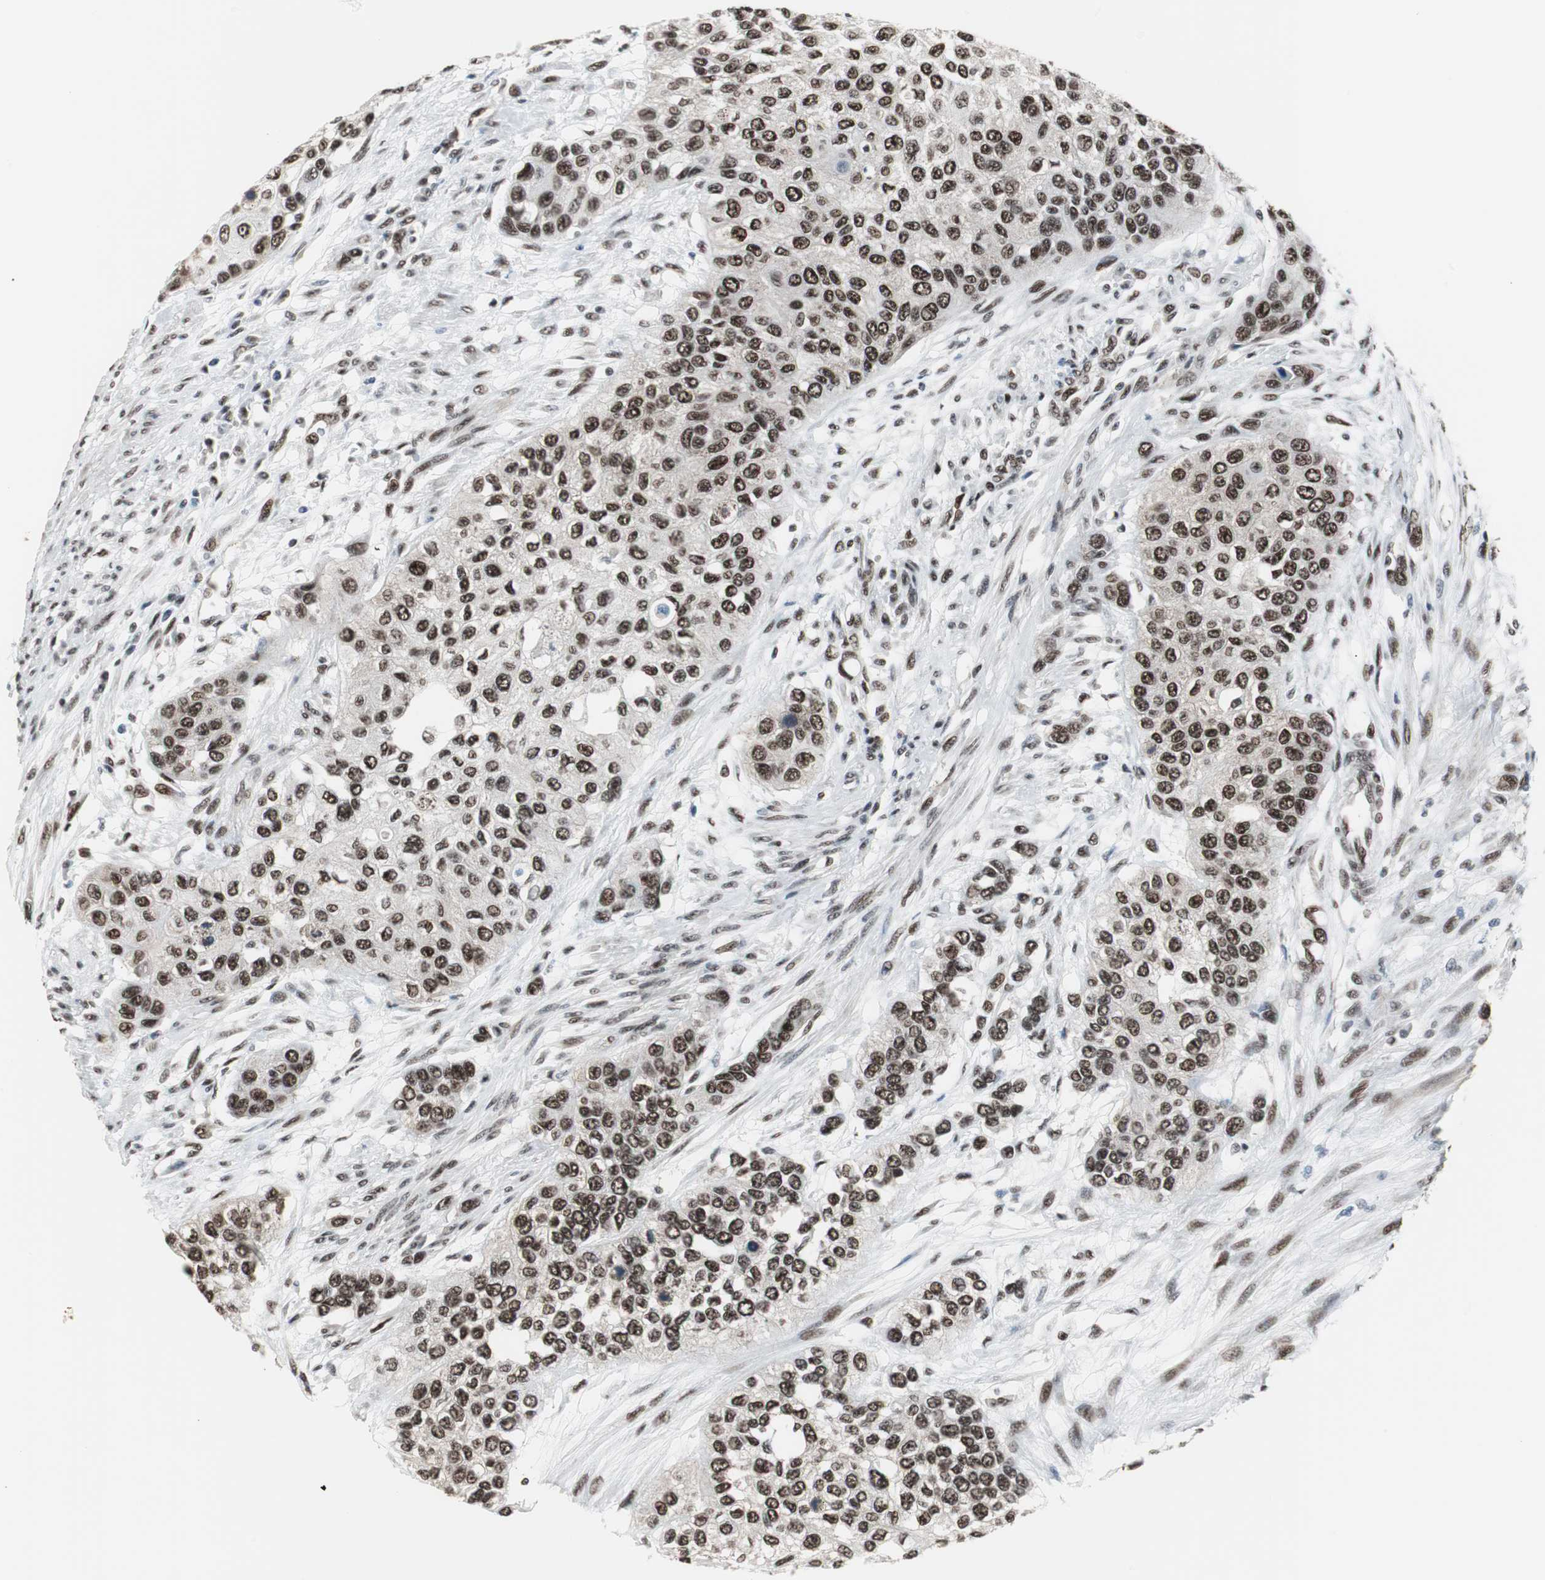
{"staining": {"intensity": "strong", "quantity": ">75%", "location": "nuclear"}, "tissue": "urothelial cancer", "cell_type": "Tumor cells", "image_type": "cancer", "snomed": [{"axis": "morphology", "description": "Urothelial carcinoma, High grade"}, {"axis": "topography", "description": "Urinary bladder"}], "caption": "Immunohistochemistry (IHC) image of neoplastic tissue: urothelial cancer stained using immunohistochemistry displays high levels of strong protein expression localized specifically in the nuclear of tumor cells, appearing as a nuclear brown color.", "gene": "CDK9", "patient": {"sex": "female", "age": 56}}